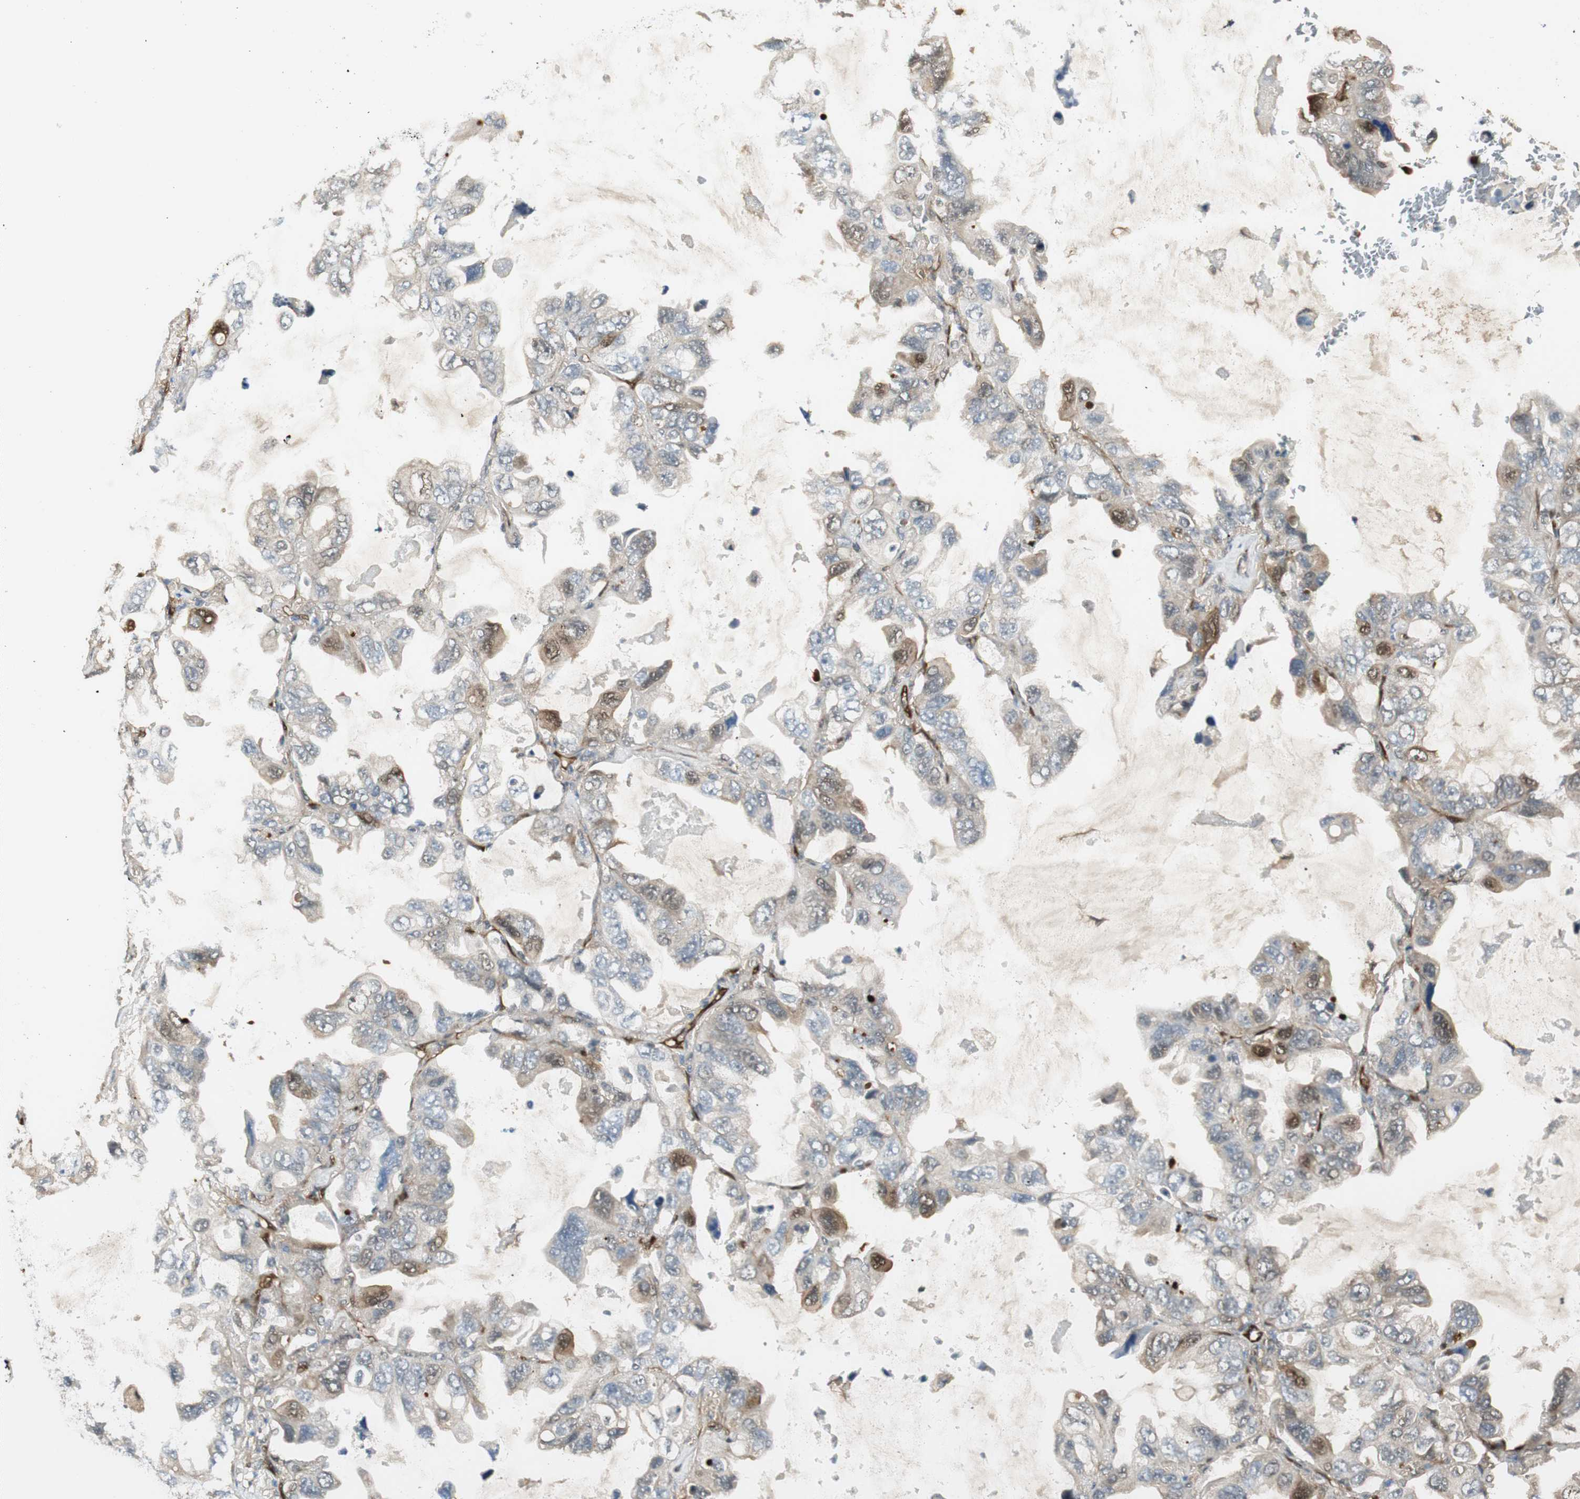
{"staining": {"intensity": "moderate", "quantity": "<25%", "location": "cytoplasmic/membranous,nuclear"}, "tissue": "lung cancer", "cell_type": "Tumor cells", "image_type": "cancer", "snomed": [{"axis": "morphology", "description": "Squamous cell carcinoma, NOS"}, {"axis": "topography", "description": "Lung"}], "caption": "Immunohistochemistry (DAB (3,3'-diaminobenzidine)) staining of human lung cancer shows moderate cytoplasmic/membranous and nuclear protein expression in approximately <25% of tumor cells.", "gene": "SERPINB6", "patient": {"sex": "female", "age": 73}}